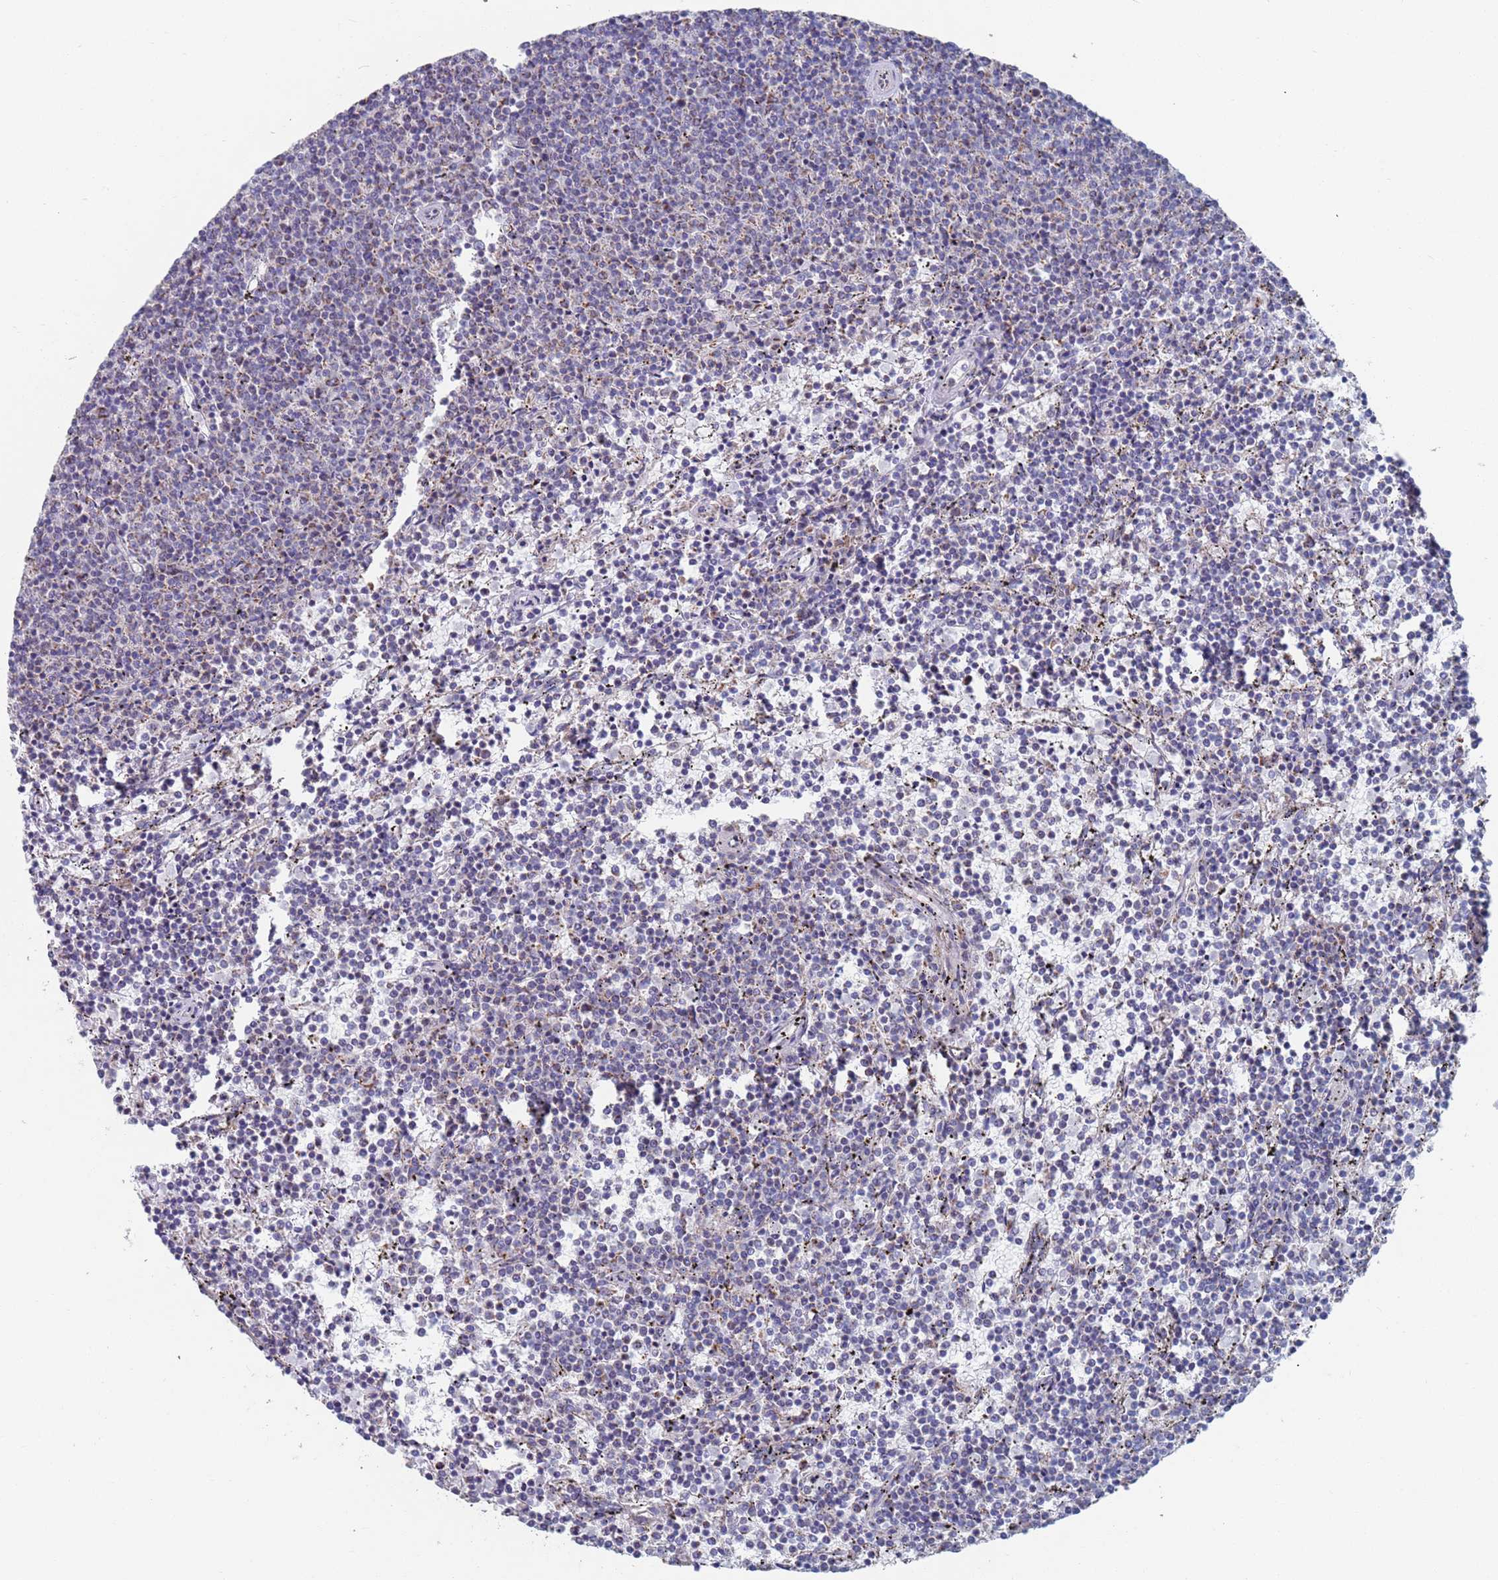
{"staining": {"intensity": "negative", "quantity": "none", "location": "none"}, "tissue": "lymphoma", "cell_type": "Tumor cells", "image_type": "cancer", "snomed": [{"axis": "morphology", "description": "Malignant lymphoma, non-Hodgkin's type, Low grade"}, {"axis": "topography", "description": "Spleen"}], "caption": "There is no significant positivity in tumor cells of lymphoma. Nuclei are stained in blue.", "gene": "MRPL22", "patient": {"sex": "female", "age": 50}}